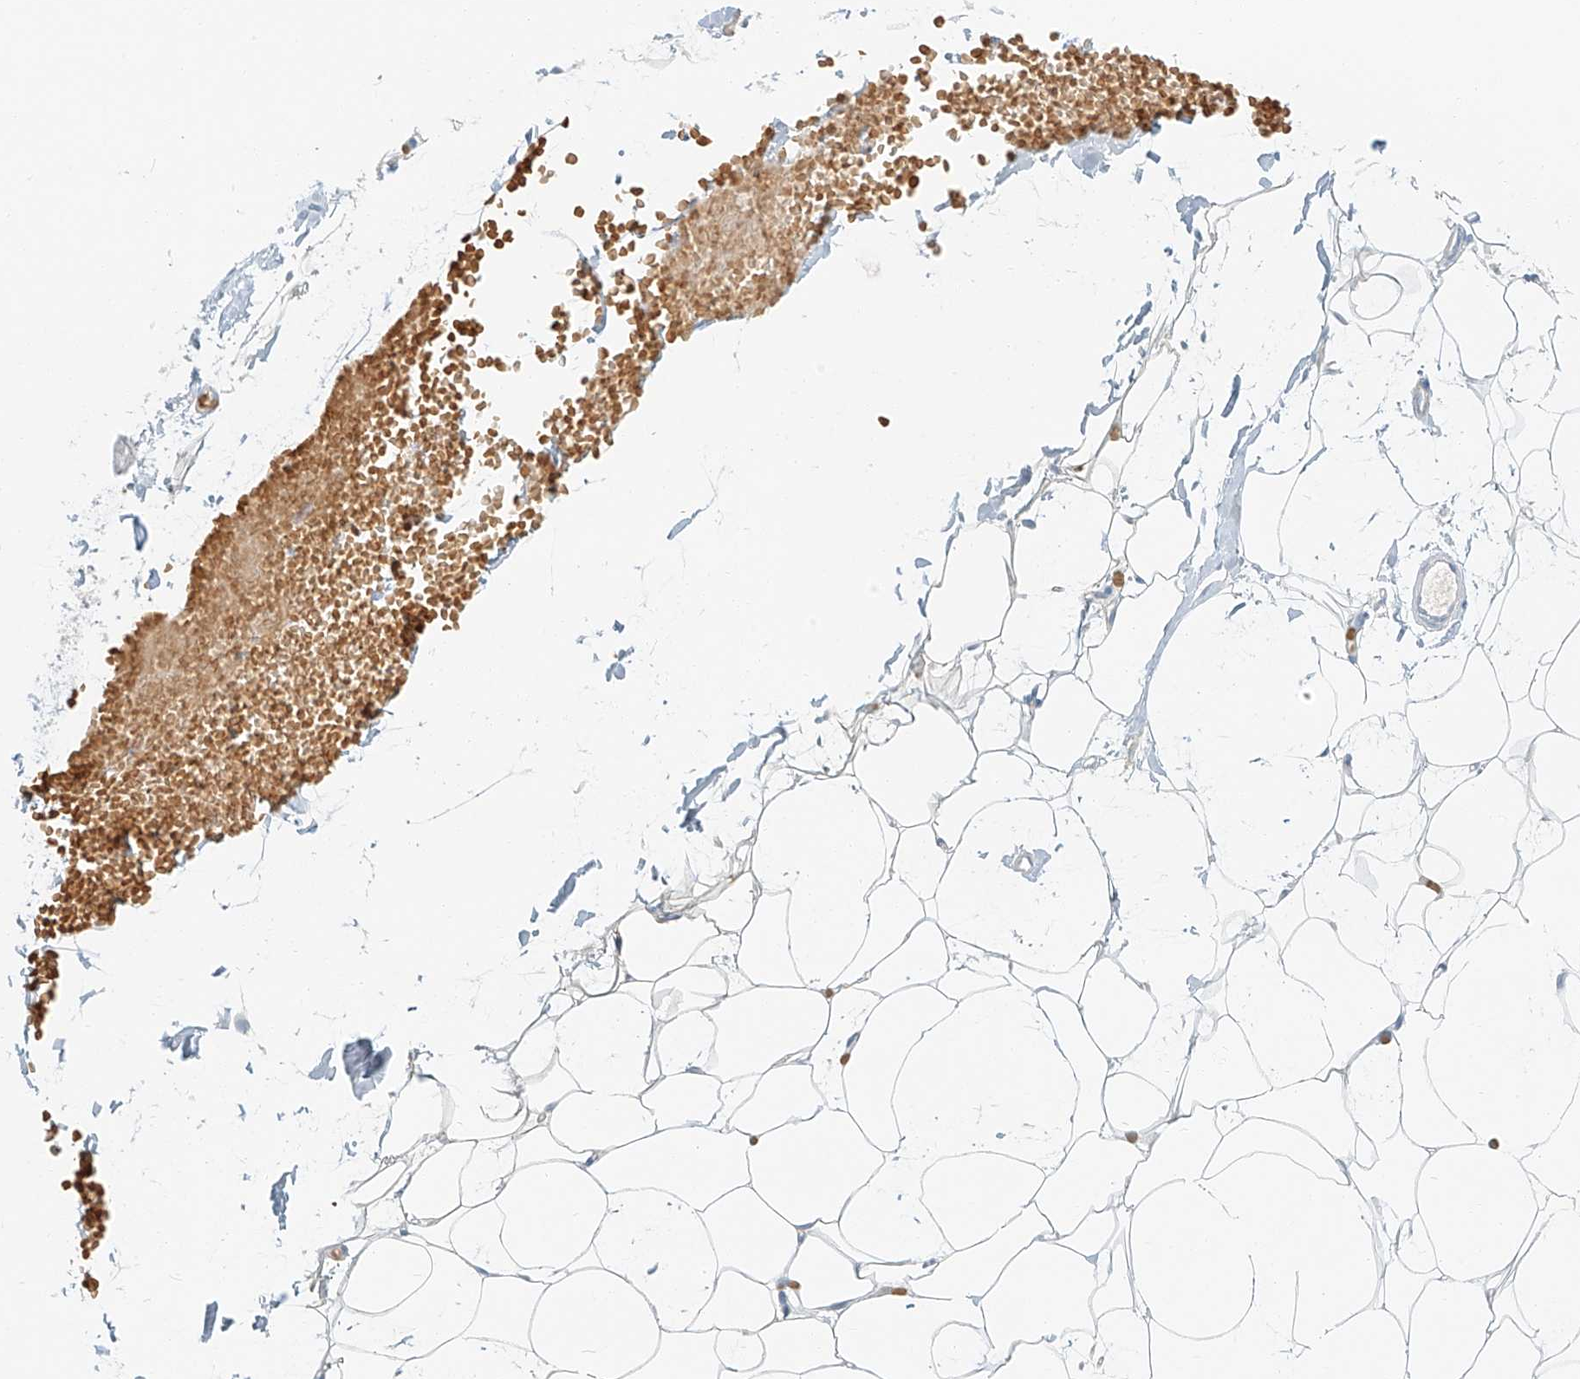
{"staining": {"intensity": "negative", "quantity": "none", "location": "none"}, "tissue": "adipose tissue", "cell_type": "Adipocytes", "image_type": "normal", "snomed": [{"axis": "morphology", "description": "Normal tissue, NOS"}, {"axis": "topography", "description": "Breast"}], "caption": "Image shows no protein expression in adipocytes of normal adipose tissue.", "gene": "PGC", "patient": {"sex": "female", "age": 23}}